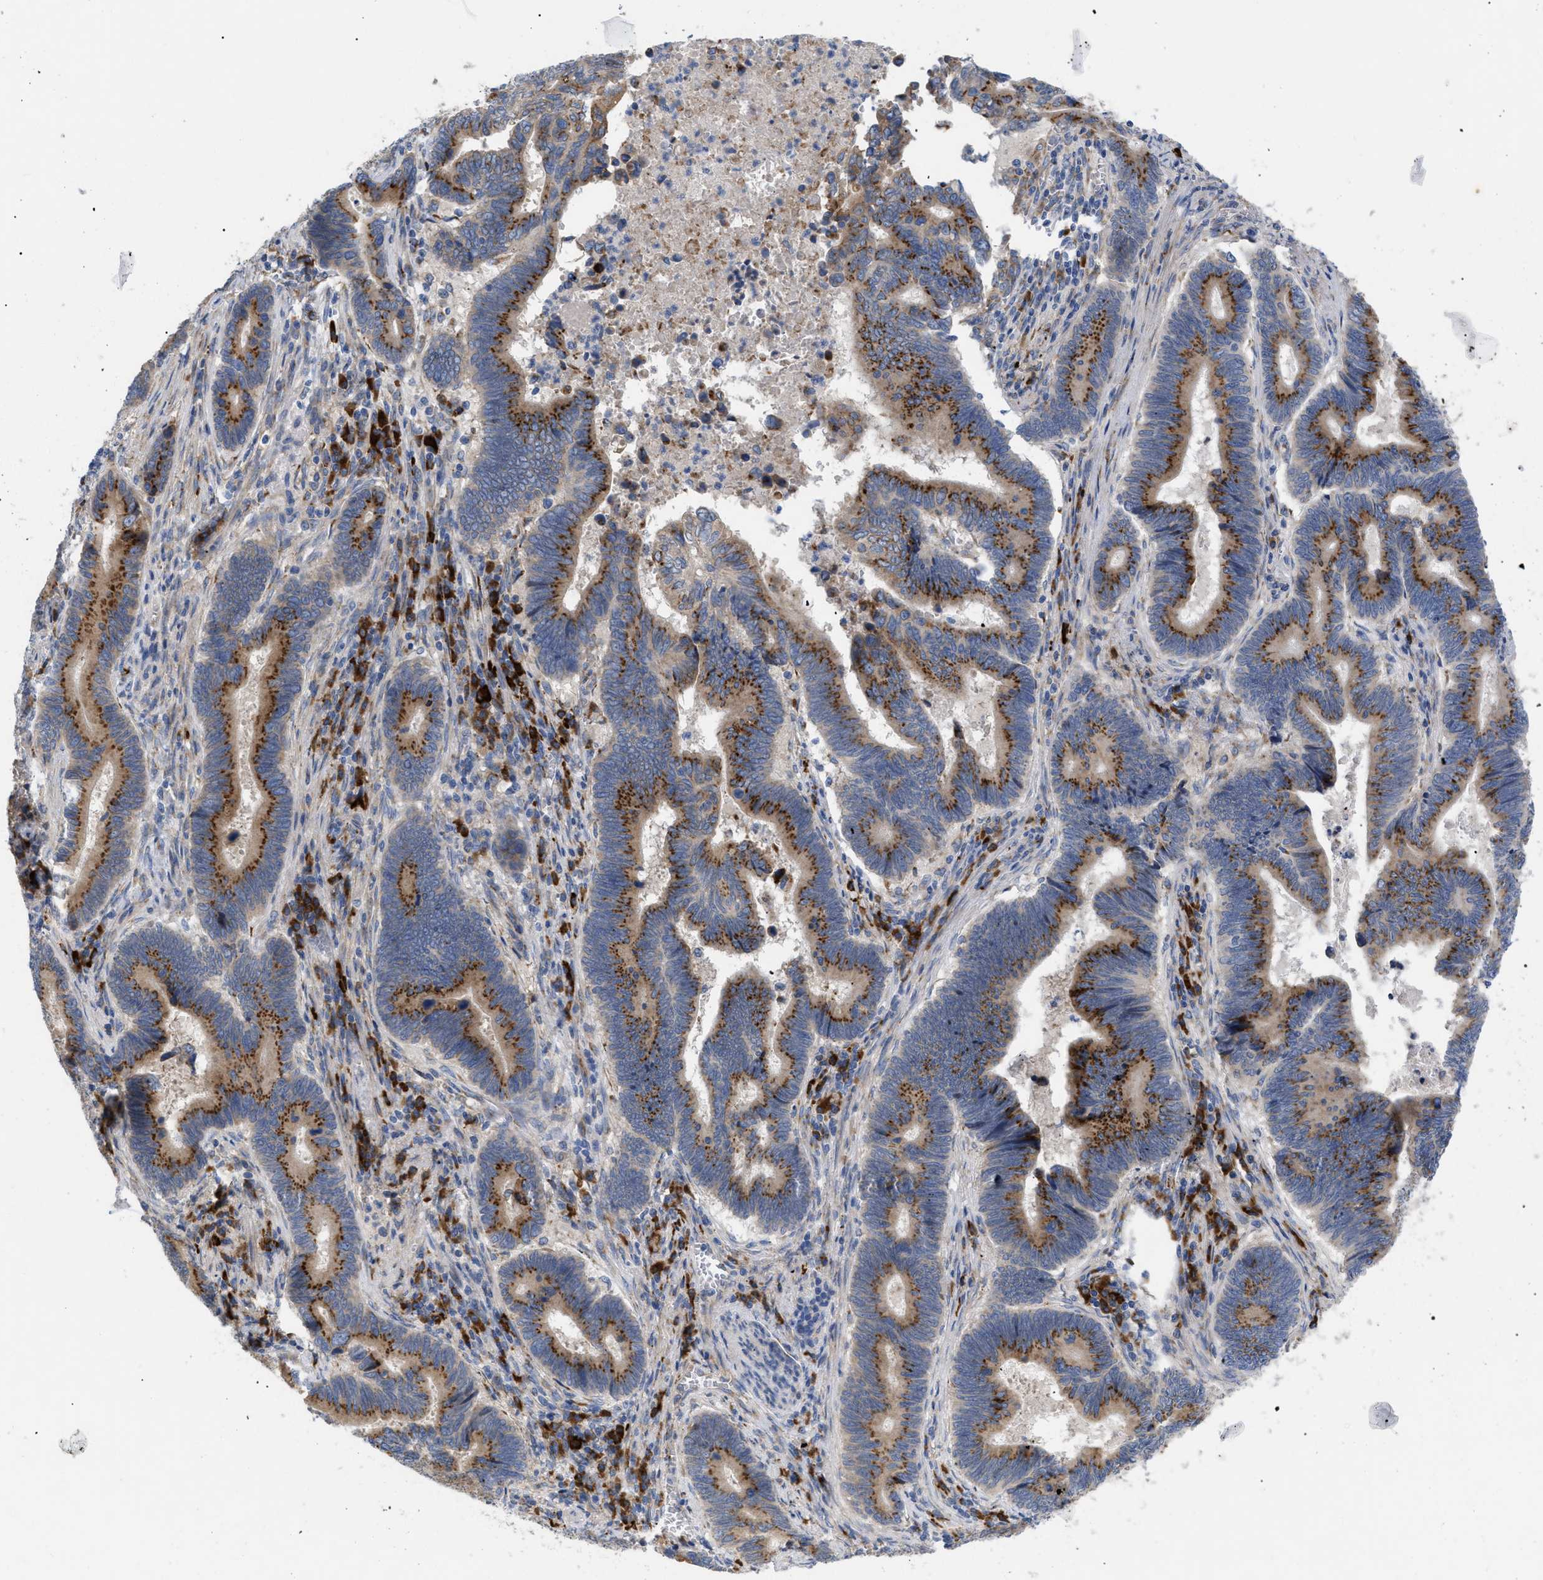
{"staining": {"intensity": "strong", "quantity": ">75%", "location": "cytoplasmic/membranous"}, "tissue": "pancreatic cancer", "cell_type": "Tumor cells", "image_type": "cancer", "snomed": [{"axis": "morphology", "description": "Adenocarcinoma, NOS"}, {"axis": "topography", "description": "Pancreas"}], "caption": "Tumor cells reveal high levels of strong cytoplasmic/membranous positivity in approximately >75% of cells in pancreatic cancer (adenocarcinoma).", "gene": "SLC50A1", "patient": {"sex": "female", "age": 70}}